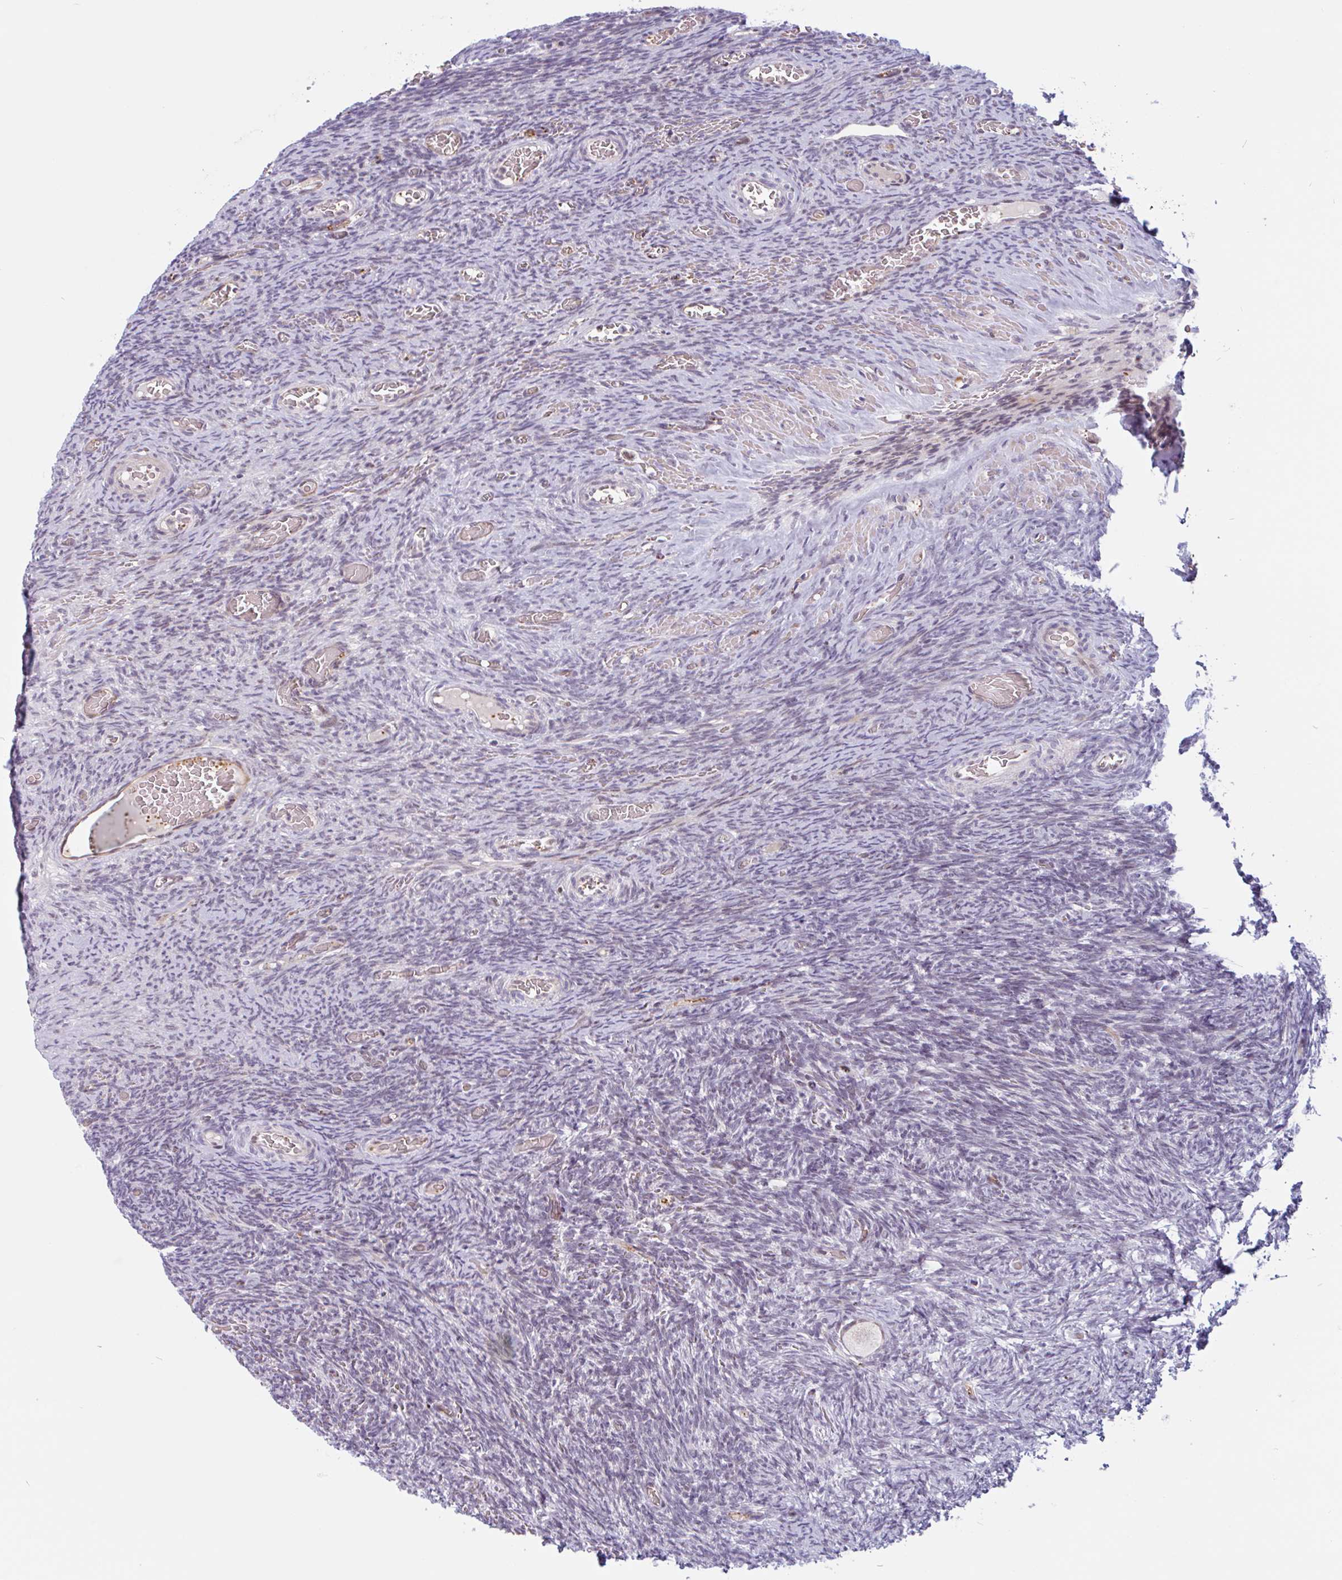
{"staining": {"intensity": "negative", "quantity": "none", "location": "none"}, "tissue": "ovary", "cell_type": "Follicle cells", "image_type": "normal", "snomed": [{"axis": "morphology", "description": "Normal tissue, NOS"}, {"axis": "topography", "description": "Ovary"}], "caption": "The photomicrograph displays no staining of follicle cells in unremarkable ovary.", "gene": "TMEM119", "patient": {"sex": "female", "age": 34}}